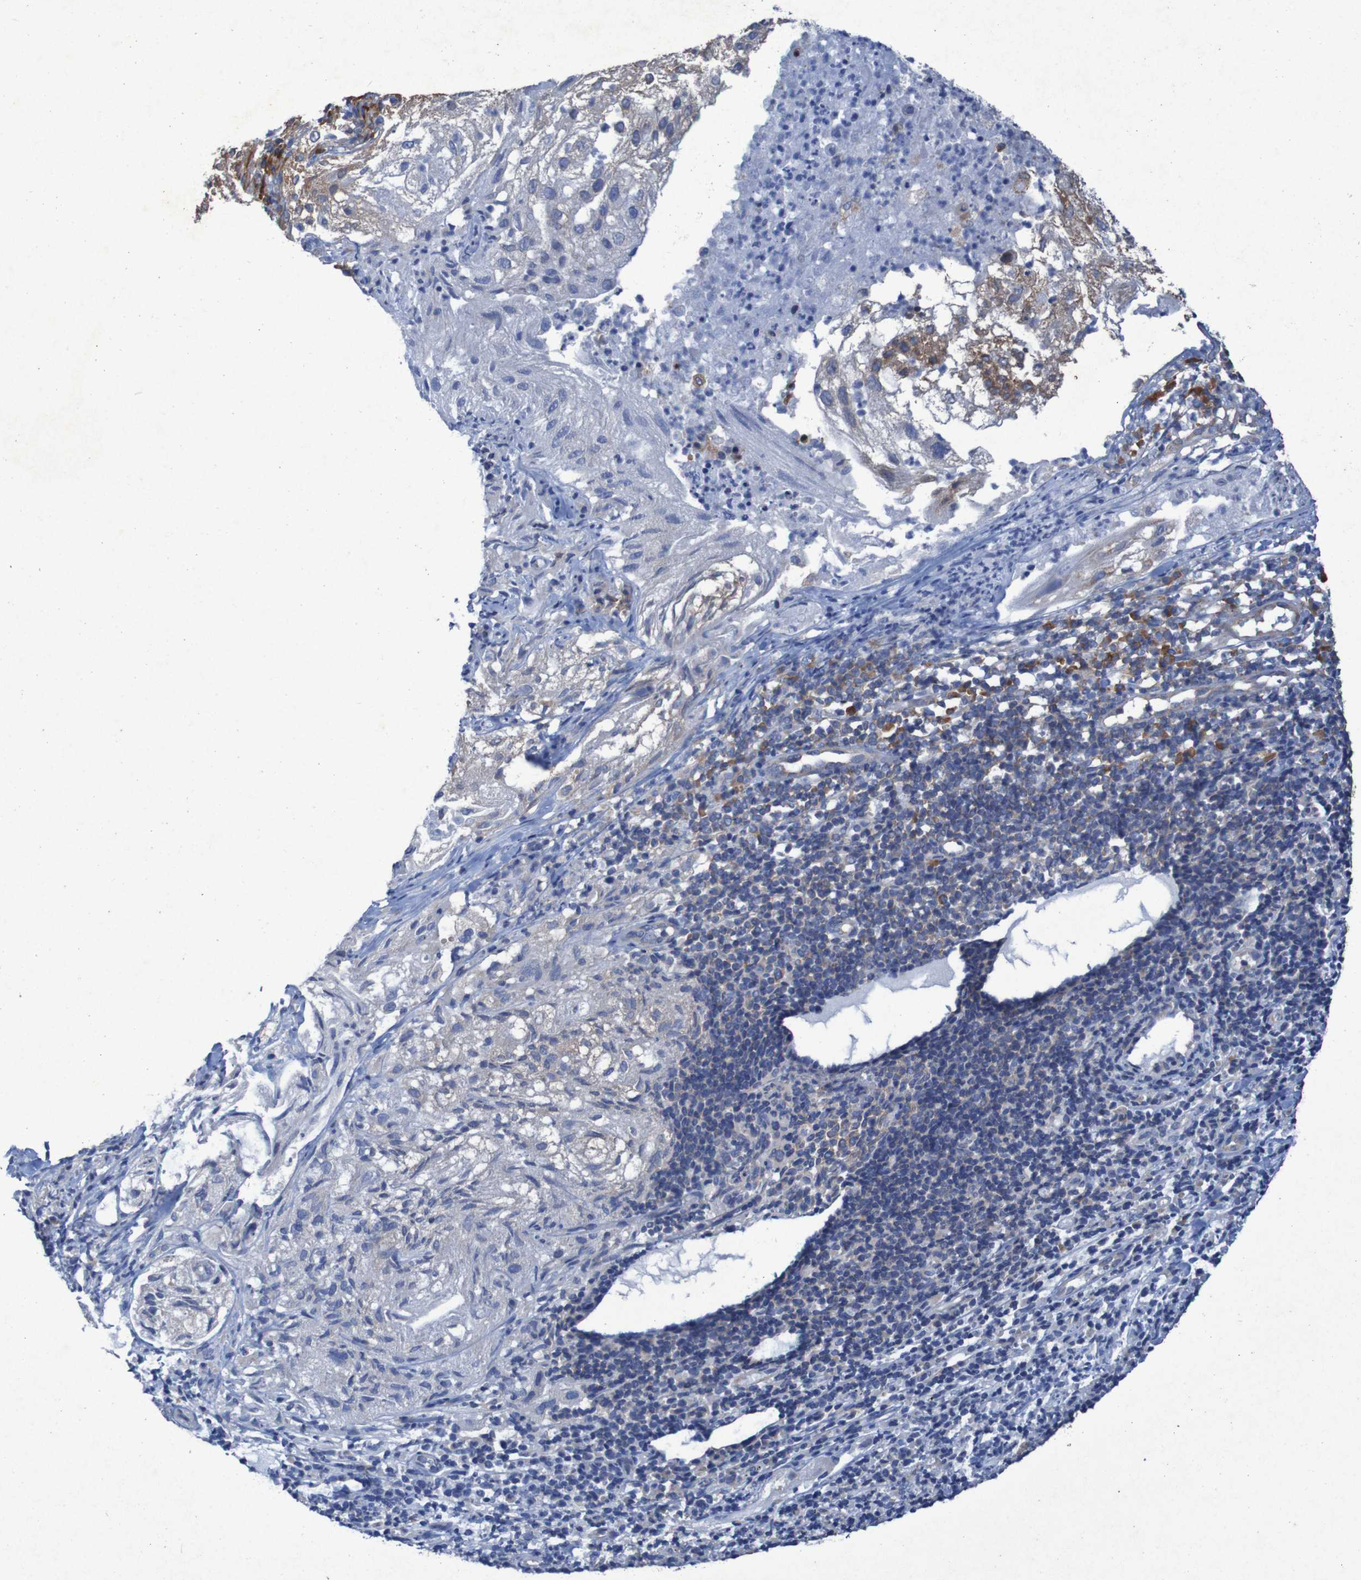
{"staining": {"intensity": "strong", "quantity": ">75%", "location": "cytoplasmic/membranous"}, "tissue": "lung cancer", "cell_type": "Tumor cells", "image_type": "cancer", "snomed": [{"axis": "morphology", "description": "Inflammation, NOS"}, {"axis": "morphology", "description": "Squamous cell carcinoma, NOS"}, {"axis": "topography", "description": "Lymph node"}, {"axis": "topography", "description": "Soft tissue"}, {"axis": "topography", "description": "Lung"}], "caption": "This is a micrograph of immunohistochemistry (IHC) staining of squamous cell carcinoma (lung), which shows strong expression in the cytoplasmic/membranous of tumor cells.", "gene": "RPL10", "patient": {"sex": "male", "age": 66}}